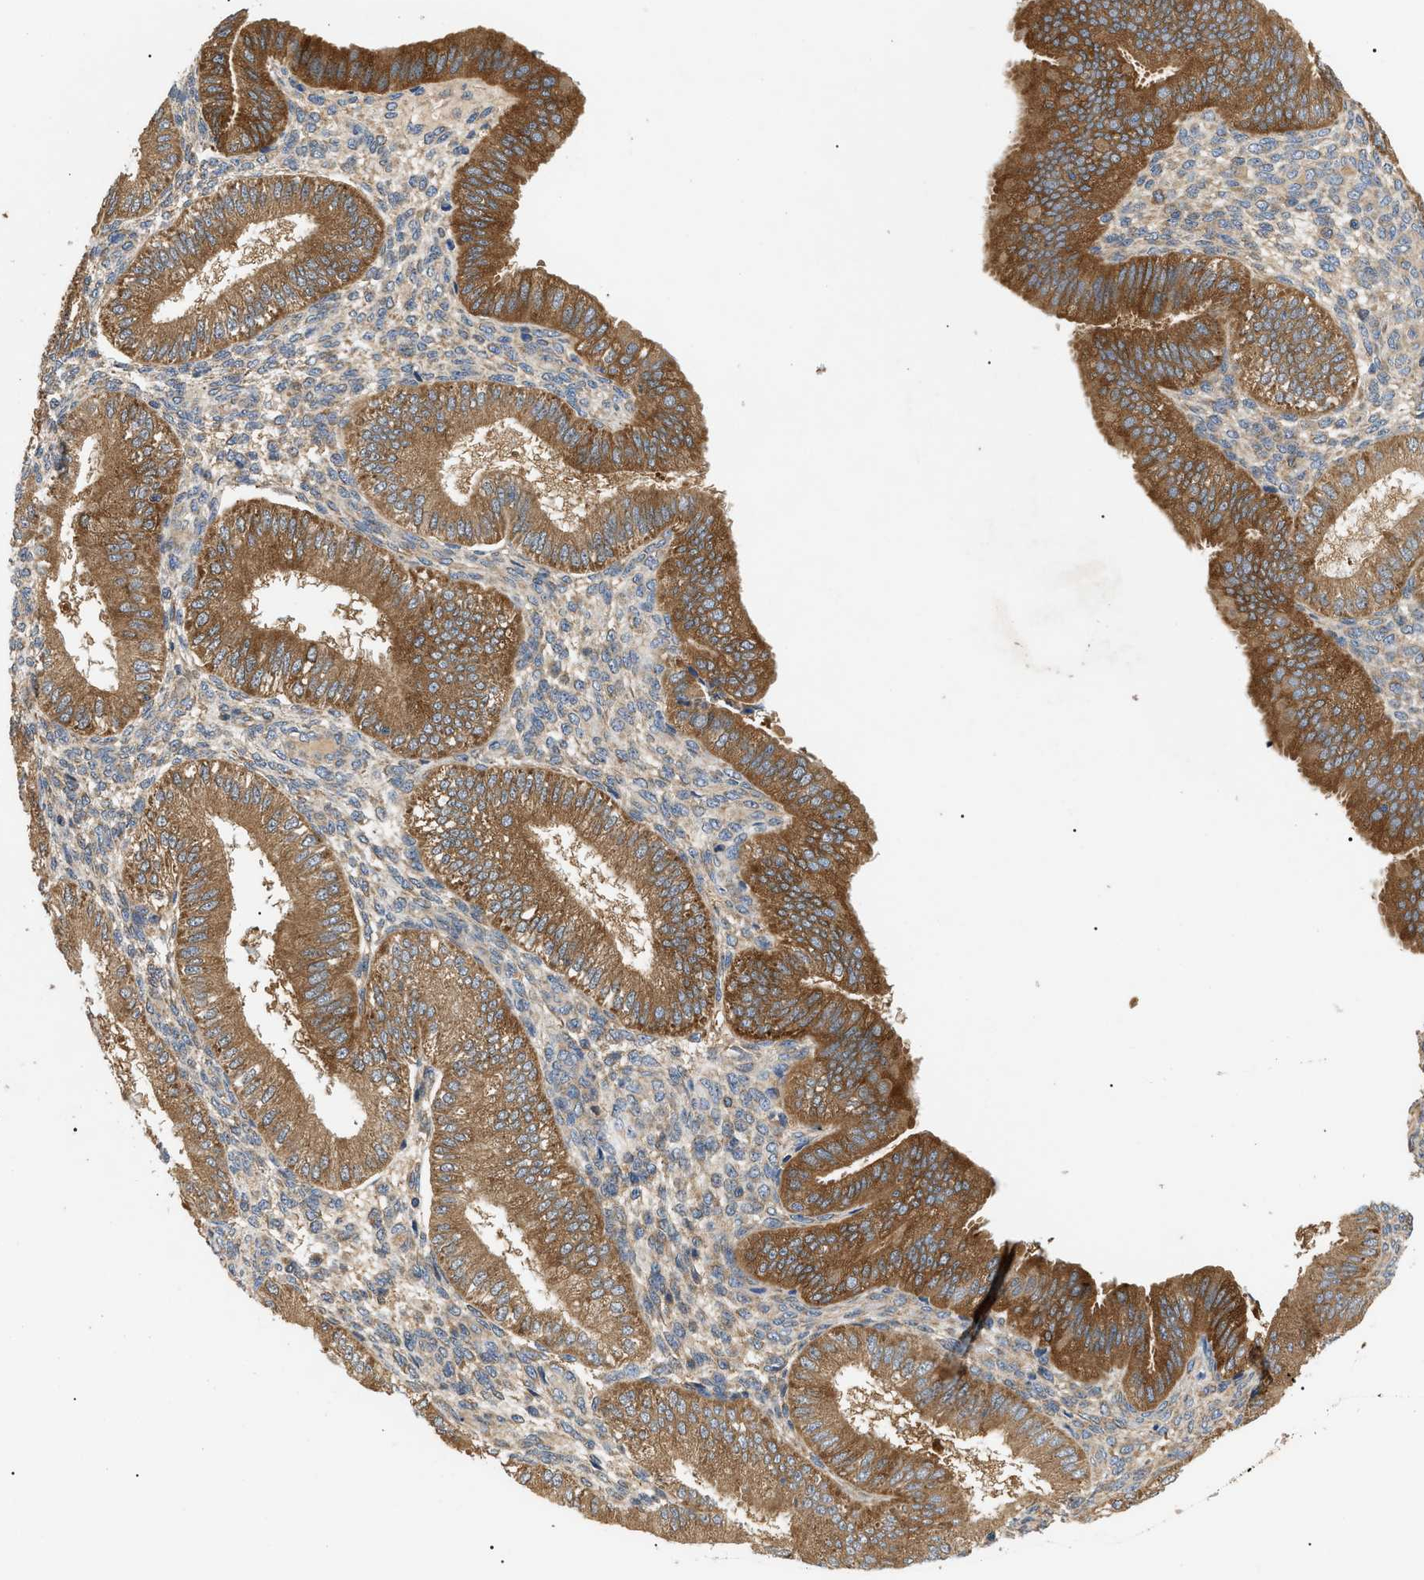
{"staining": {"intensity": "weak", "quantity": ">75%", "location": "cytoplasmic/membranous"}, "tissue": "endometrium", "cell_type": "Cells in endometrial stroma", "image_type": "normal", "snomed": [{"axis": "morphology", "description": "Normal tissue, NOS"}, {"axis": "topography", "description": "Endometrium"}], "caption": "Benign endometrium shows weak cytoplasmic/membranous staining in about >75% of cells in endometrial stroma, visualized by immunohistochemistry.", "gene": "PPM1B", "patient": {"sex": "female", "age": 39}}